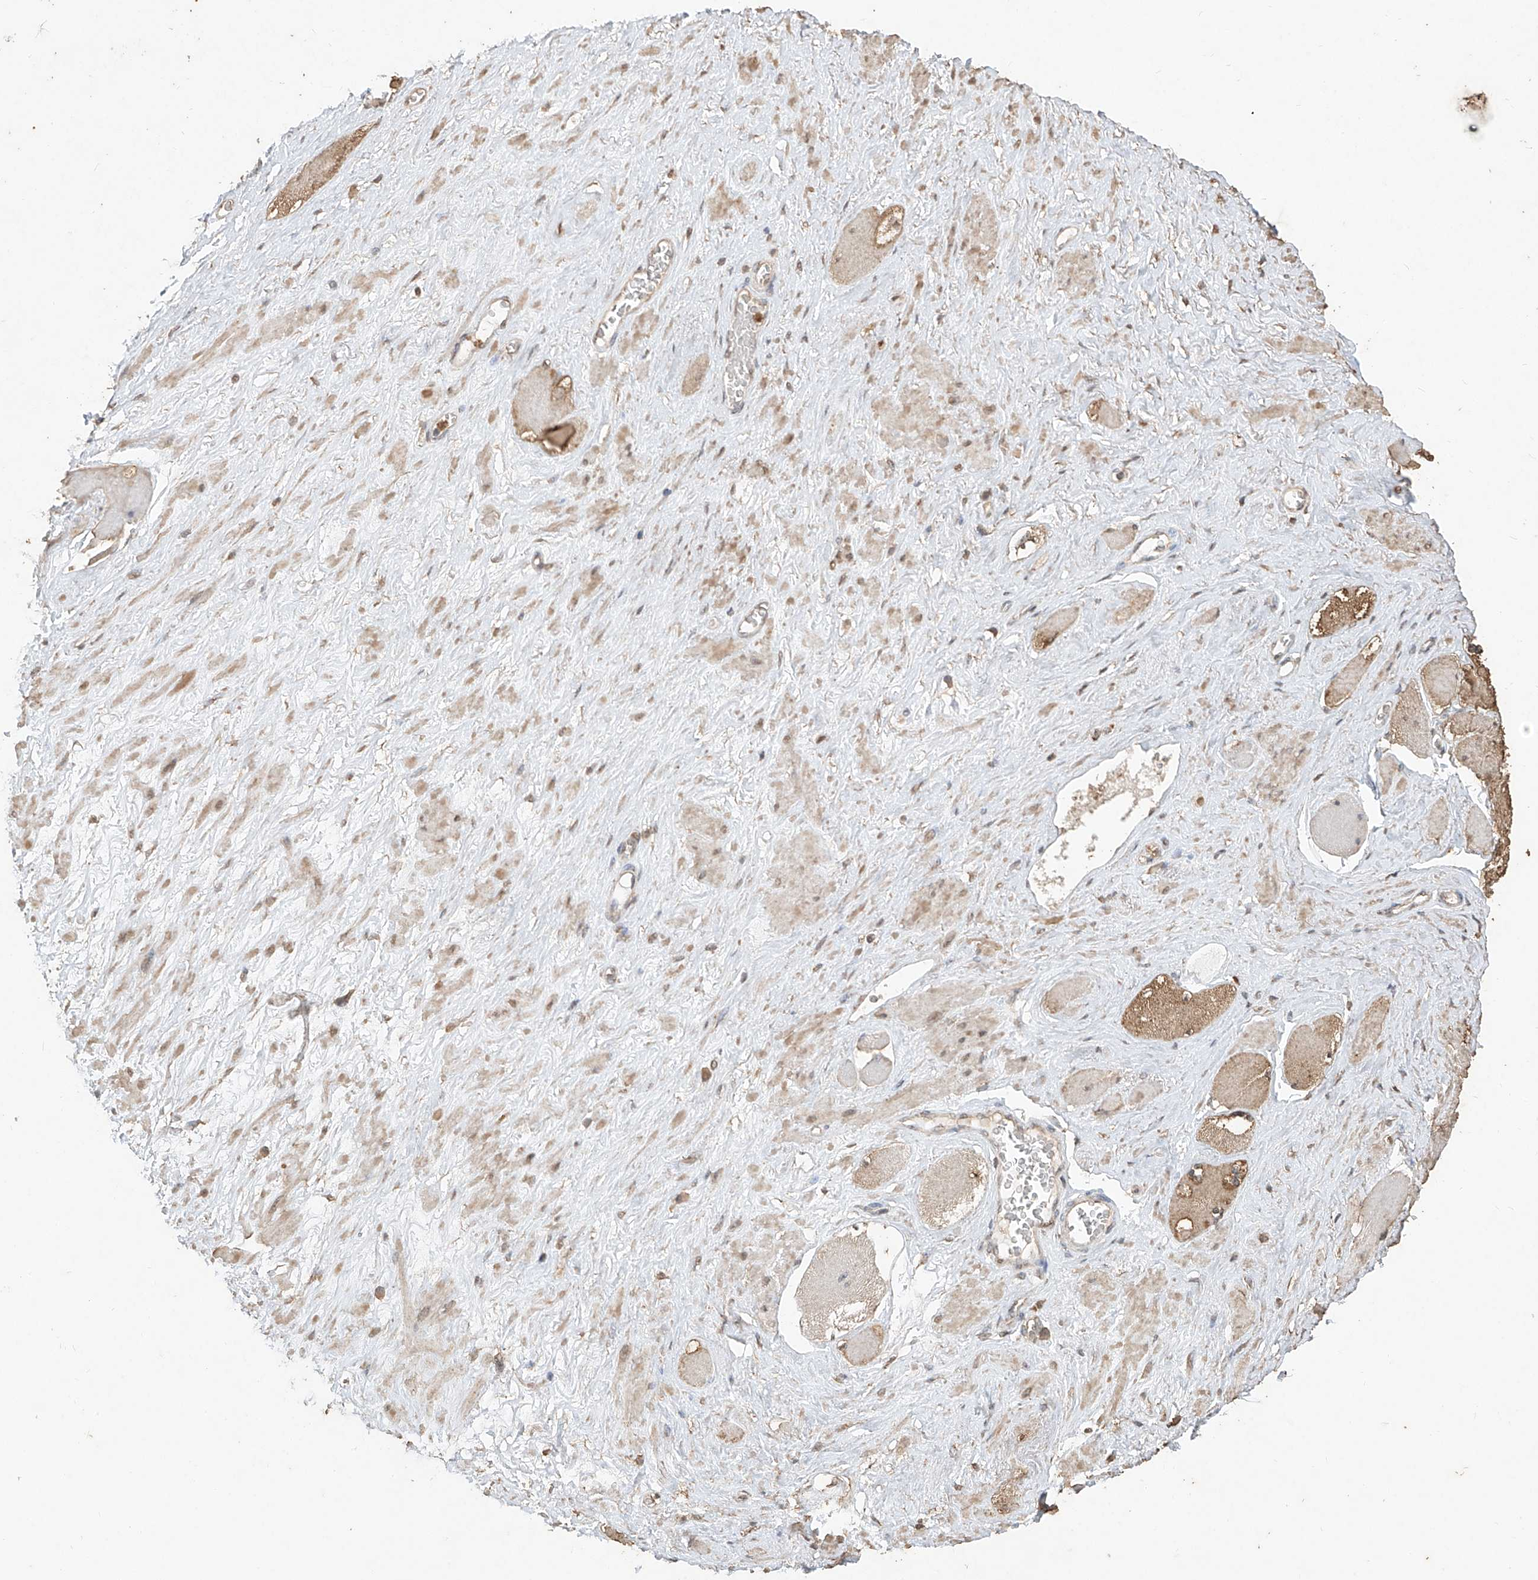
{"staining": {"intensity": "weak", "quantity": ">75%", "location": "cytoplasmic/membranous,nuclear"}, "tissue": "adipose tissue", "cell_type": "Adipocytes", "image_type": "normal", "snomed": [{"axis": "morphology", "description": "Normal tissue, NOS"}, {"axis": "morphology", "description": "Adenocarcinoma, Low grade"}, {"axis": "topography", "description": "Prostate"}, {"axis": "topography", "description": "Peripheral nerve tissue"}], "caption": "DAB immunohistochemical staining of benign adipose tissue demonstrates weak cytoplasmic/membranous,nuclear protein positivity in about >75% of adipocytes.", "gene": "ELOVL1", "patient": {"sex": "male", "age": 63}}